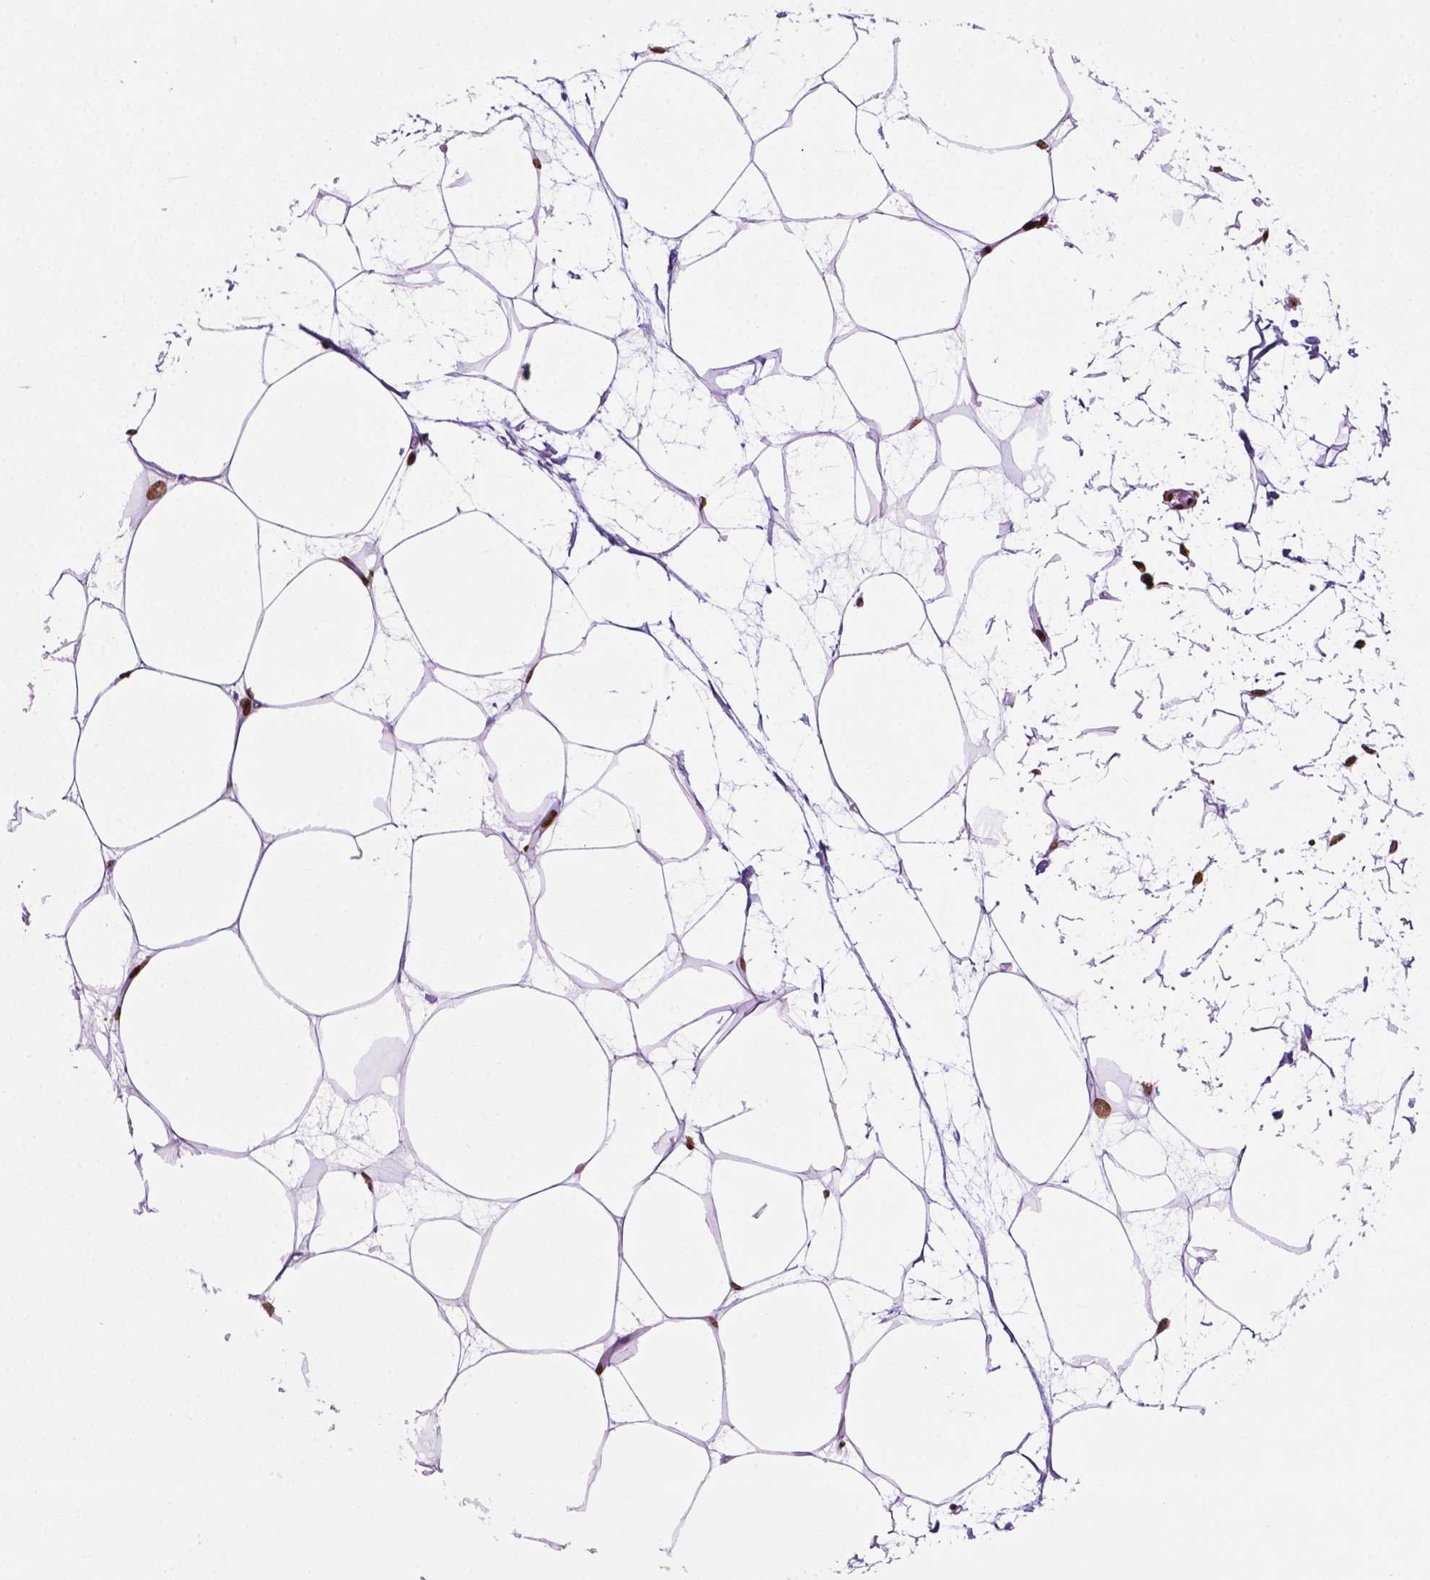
{"staining": {"intensity": "strong", "quantity": ">75%", "location": "nuclear"}, "tissue": "breast", "cell_type": "Adipocytes", "image_type": "normal", "snomed": [{"axis": "morphology", "description": "Normal tissue, NOS"}, {"axis": "topography", "description": "Breast"}], "caption": "Immunohistochemical staining of benign human breast shows strong nuclear protein staining in about >75% of adipocytes.", "gene": "TMEM250", "patient": {"sex": "female", "age": 45}}